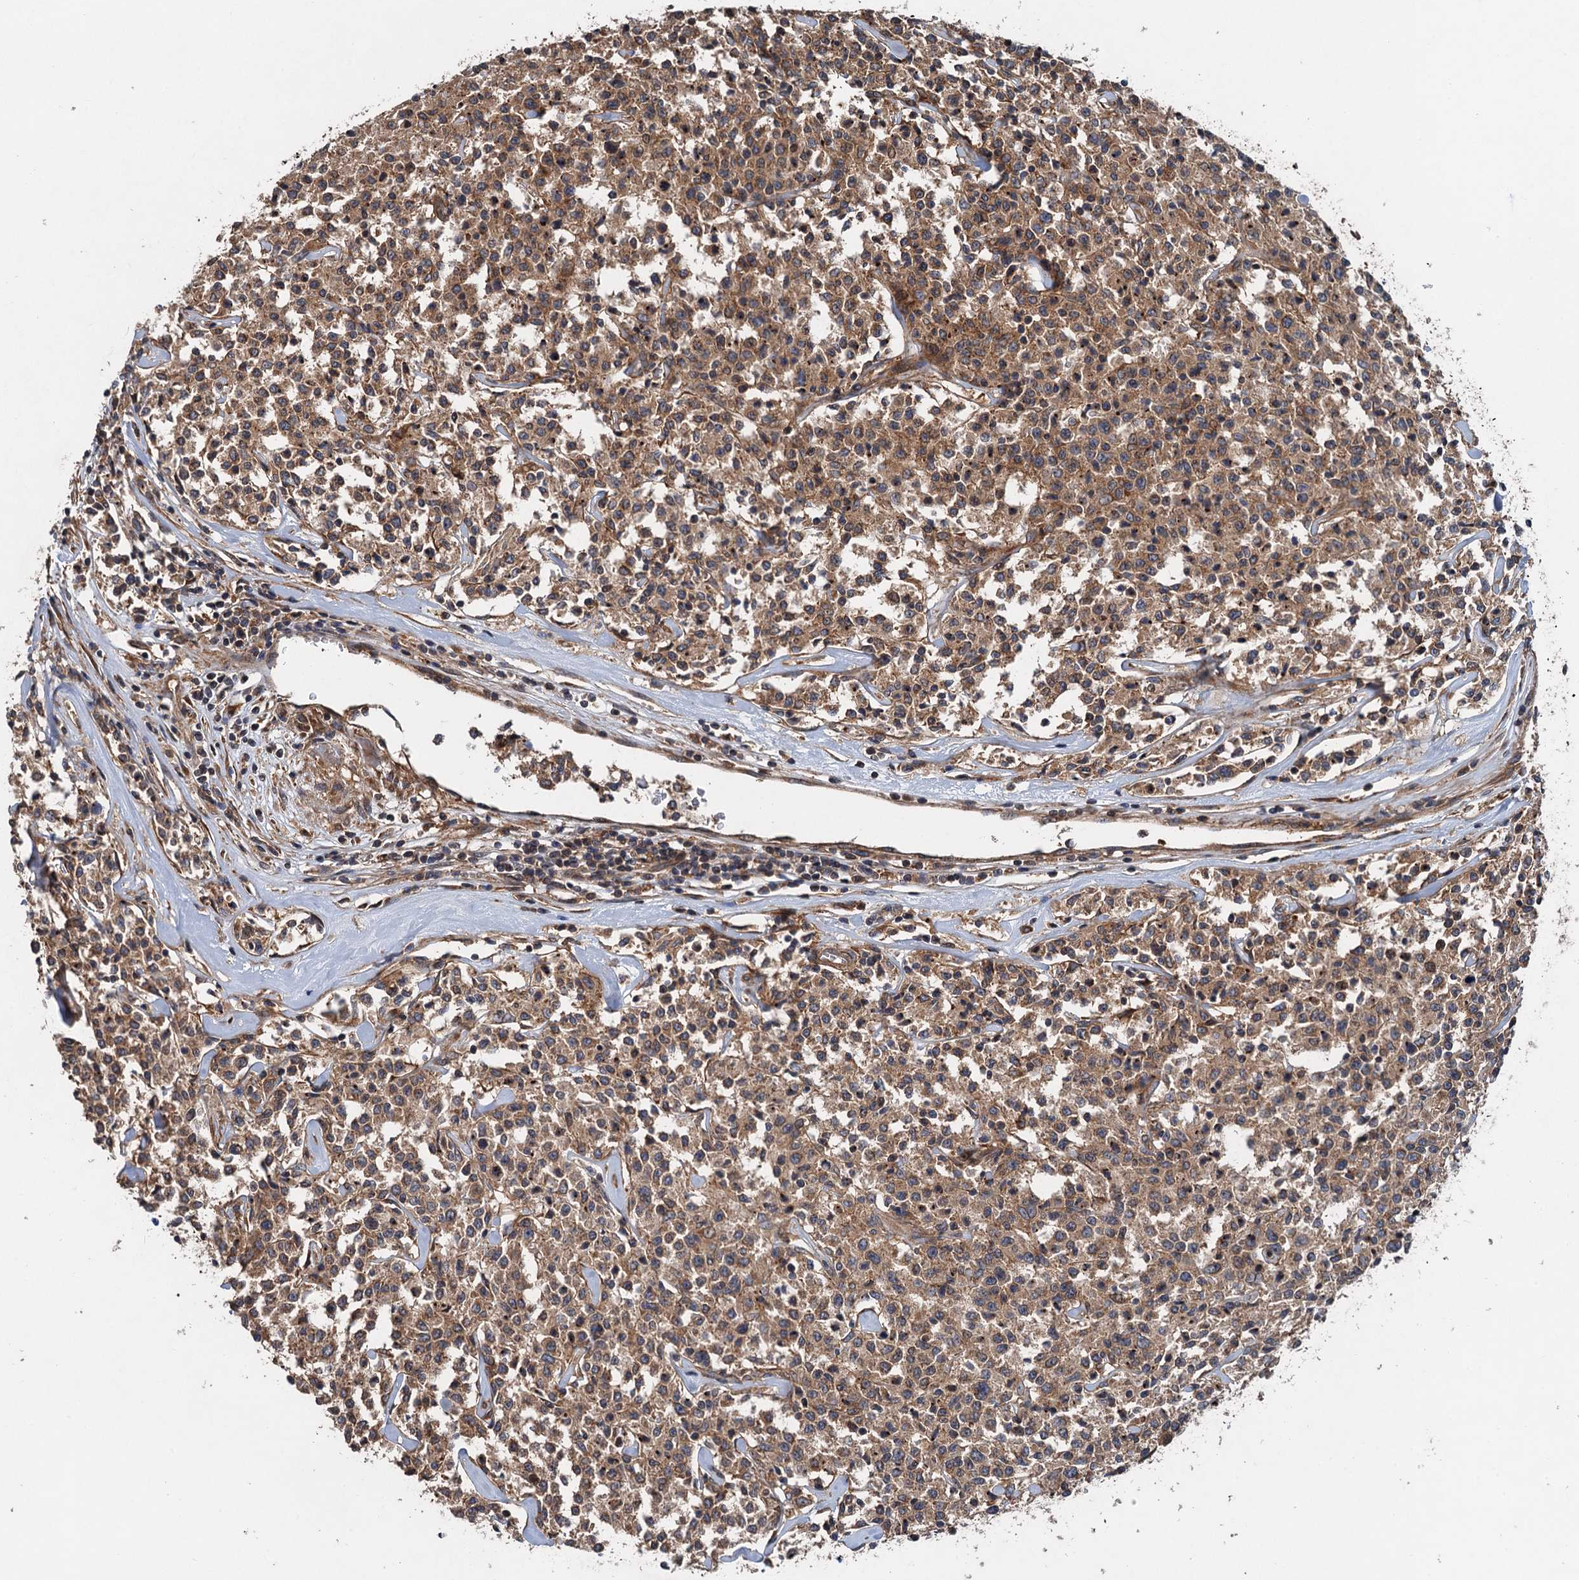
{"staining": {"intensity": "moderate", "quantity": ">75%", "location": "cytoplasmic/membranous"}, "tissue": "lymphoma", "cell_type": "Tumor cells", "image_type": "cancer", "snomed": [{"axis": "morphology", "description": "Malignant lymphoma, non-Hodgkin's type, Low grade"}, {"axis": "topography", "description": "Small intestine"}], "caption": "This image reveals IHC staining of human lymphoma, with medium moderate cytoplasmic/membranous staining in about >75% of tumor cells.", "gene": "COG3", "patient": {"sex": "female", "age": 59}}